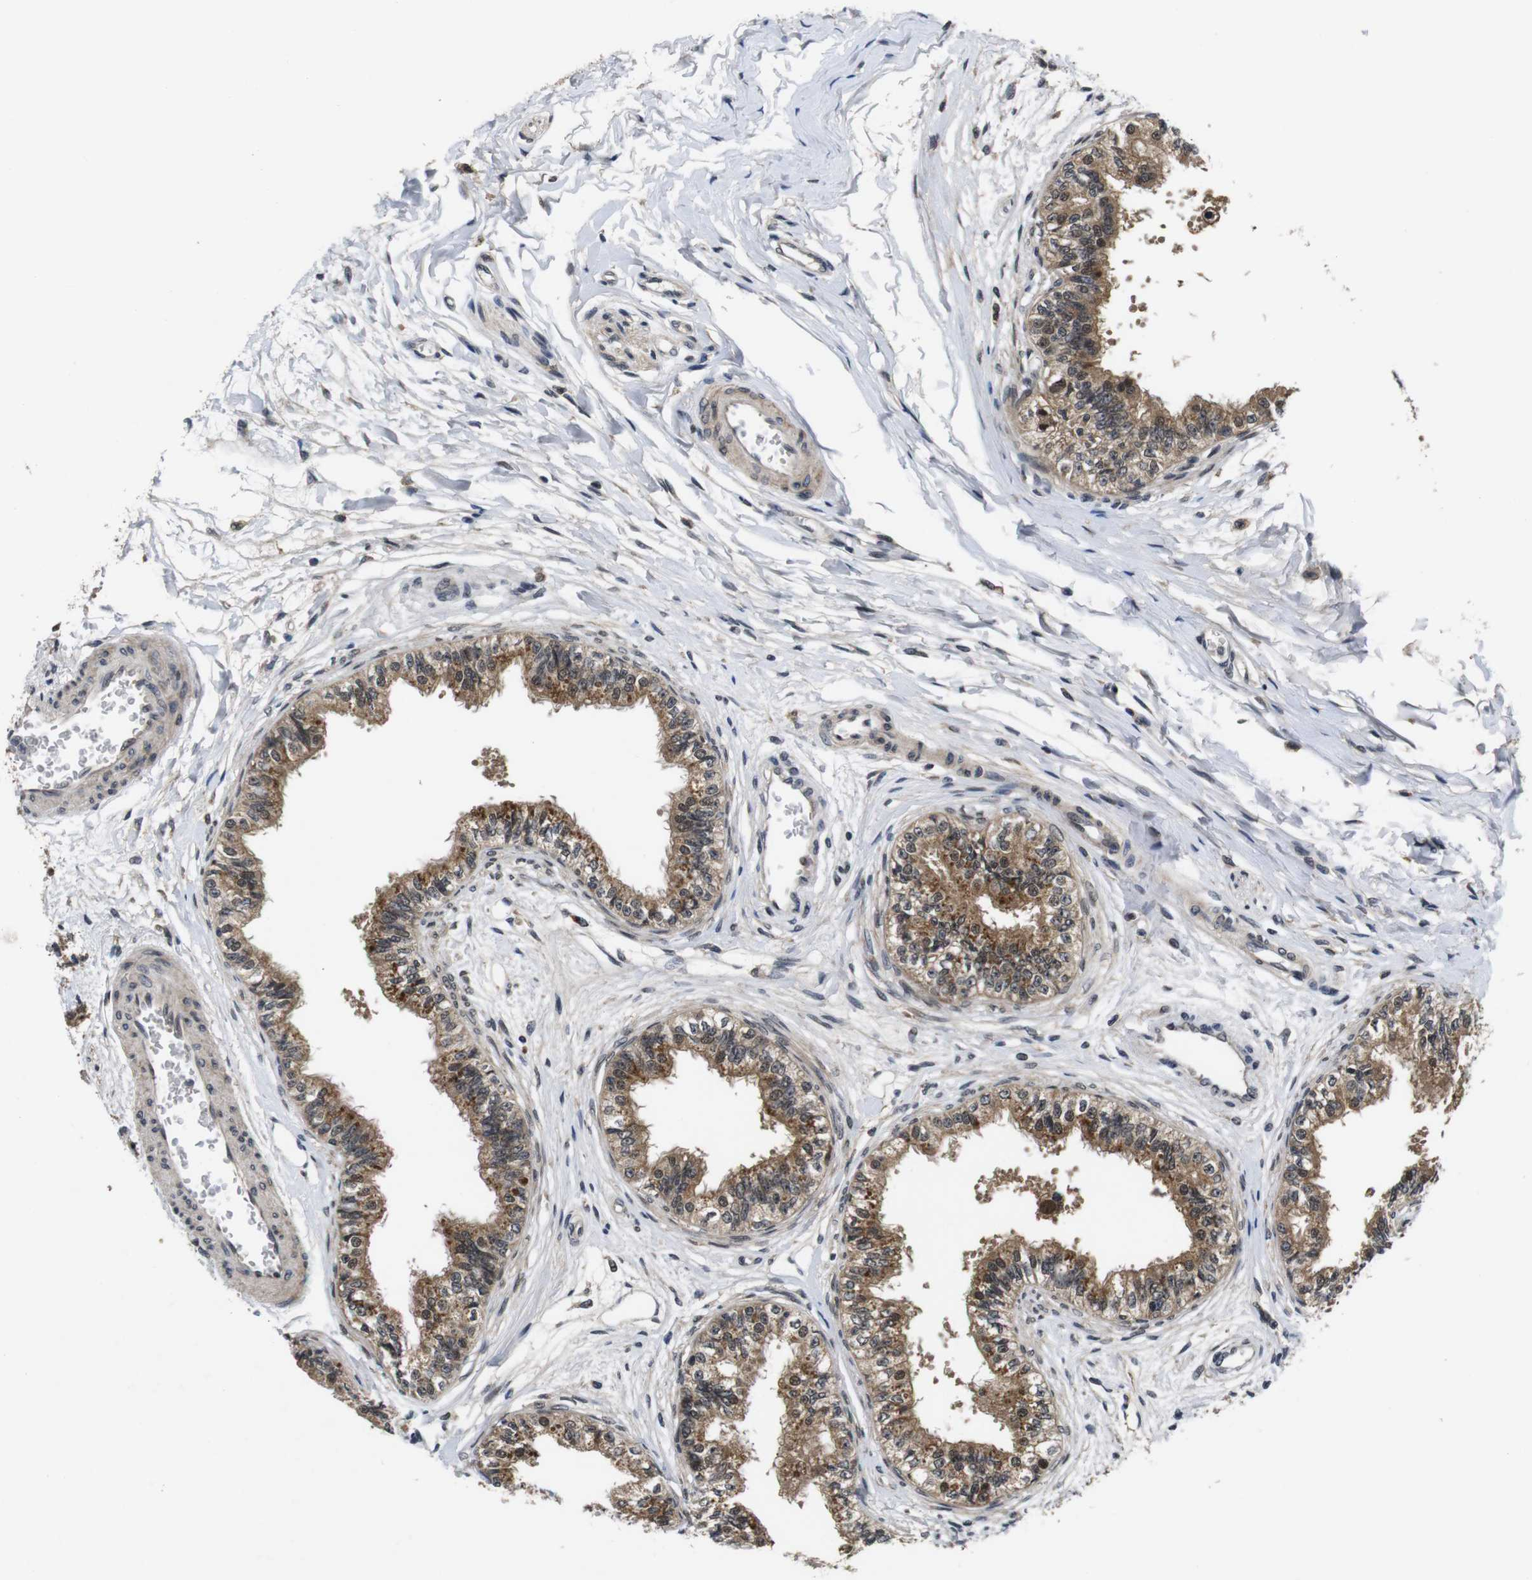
{"staining": {"intensity": "moderate", "quantity": ">75%", "location": "cytoplasmic/membranous"}, "tissue": "epididymis", "cell_type": "Glandular cells", "image_type": "normal", "snomed": [{"axis": "morphology", "description": "Normal tissue, NOS"}, {"axis": "morphology", "description": "Adenocarcinoma, metastatic, NOS"}, {"axis": "topography", "description": "Testis"}, {"axis": "topography", "description": "Epididymis"}], "caption": "Protein staining by immunohistochemistry (IHC) demonstrates moderate cytoplasmic/membranous expression in approximately >75% of glandular cells in benign epididymis.", "gene": "ZBTB46", "patient": {"sex": "male", "age": 26}}